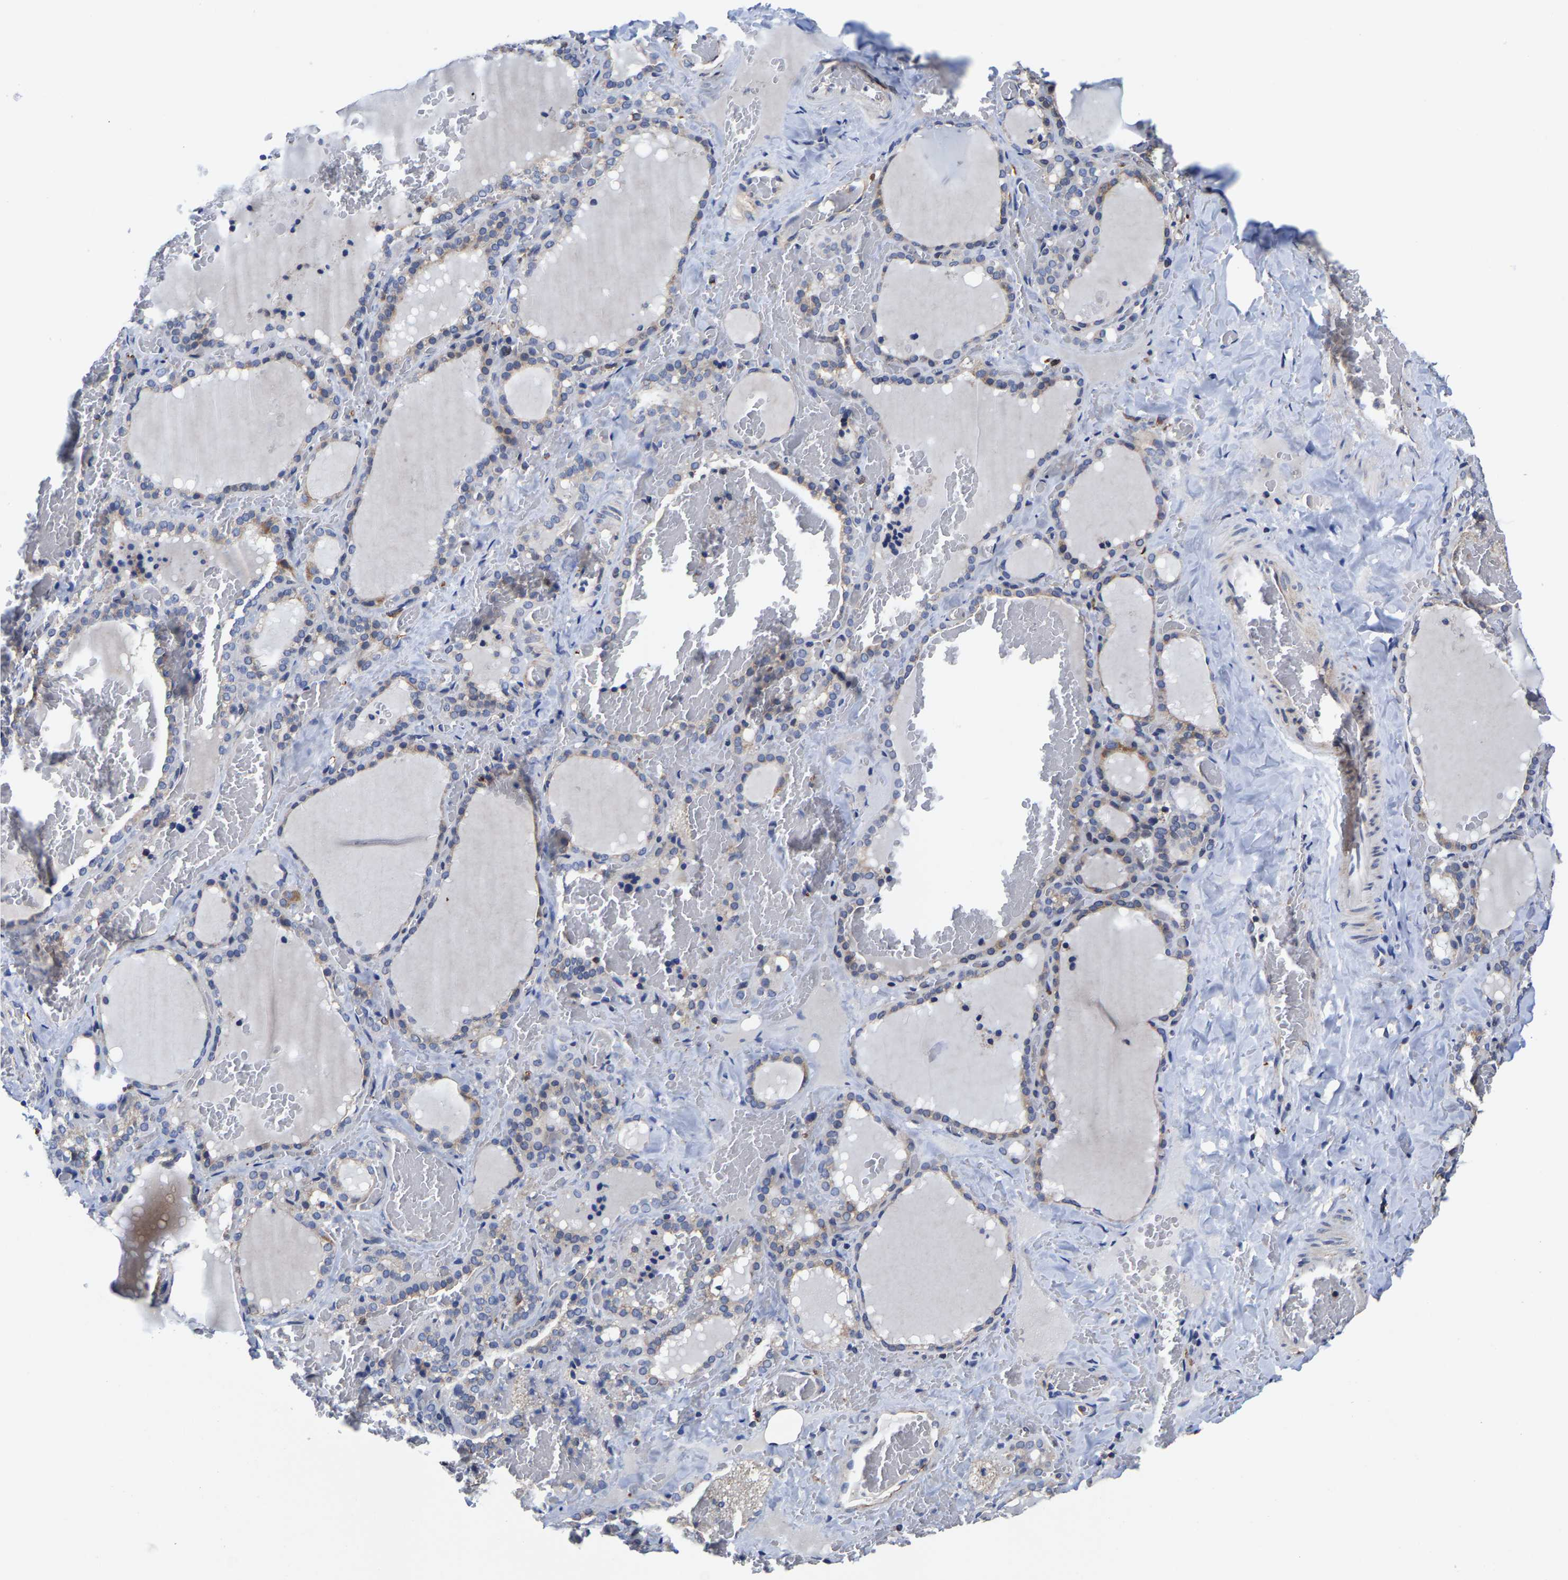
{"staining": {"intensity": "weak", "quantity": "25%-75%", "location": "cytoplasmic/membranous"}, "tissue": "thyroid gland", "cell_type": "Glandular cells", "image_type": "normal", "snomed": [{"axis": "morphology", "description": "Normal tissue, NOS"}, {"axis": "topography", "description": "Thyroid gland"}], "caption": "Immunohistochemical staining of unremarkable thyroid gland displays weak cytoplasmic/membranous protein staining in about 25%-75% of glandular cells. Ihc stains the protein in brown and the nuclei are stained blue.", "gene": "PFKFB3", "patient": {"sex": "female", "age": 22}}